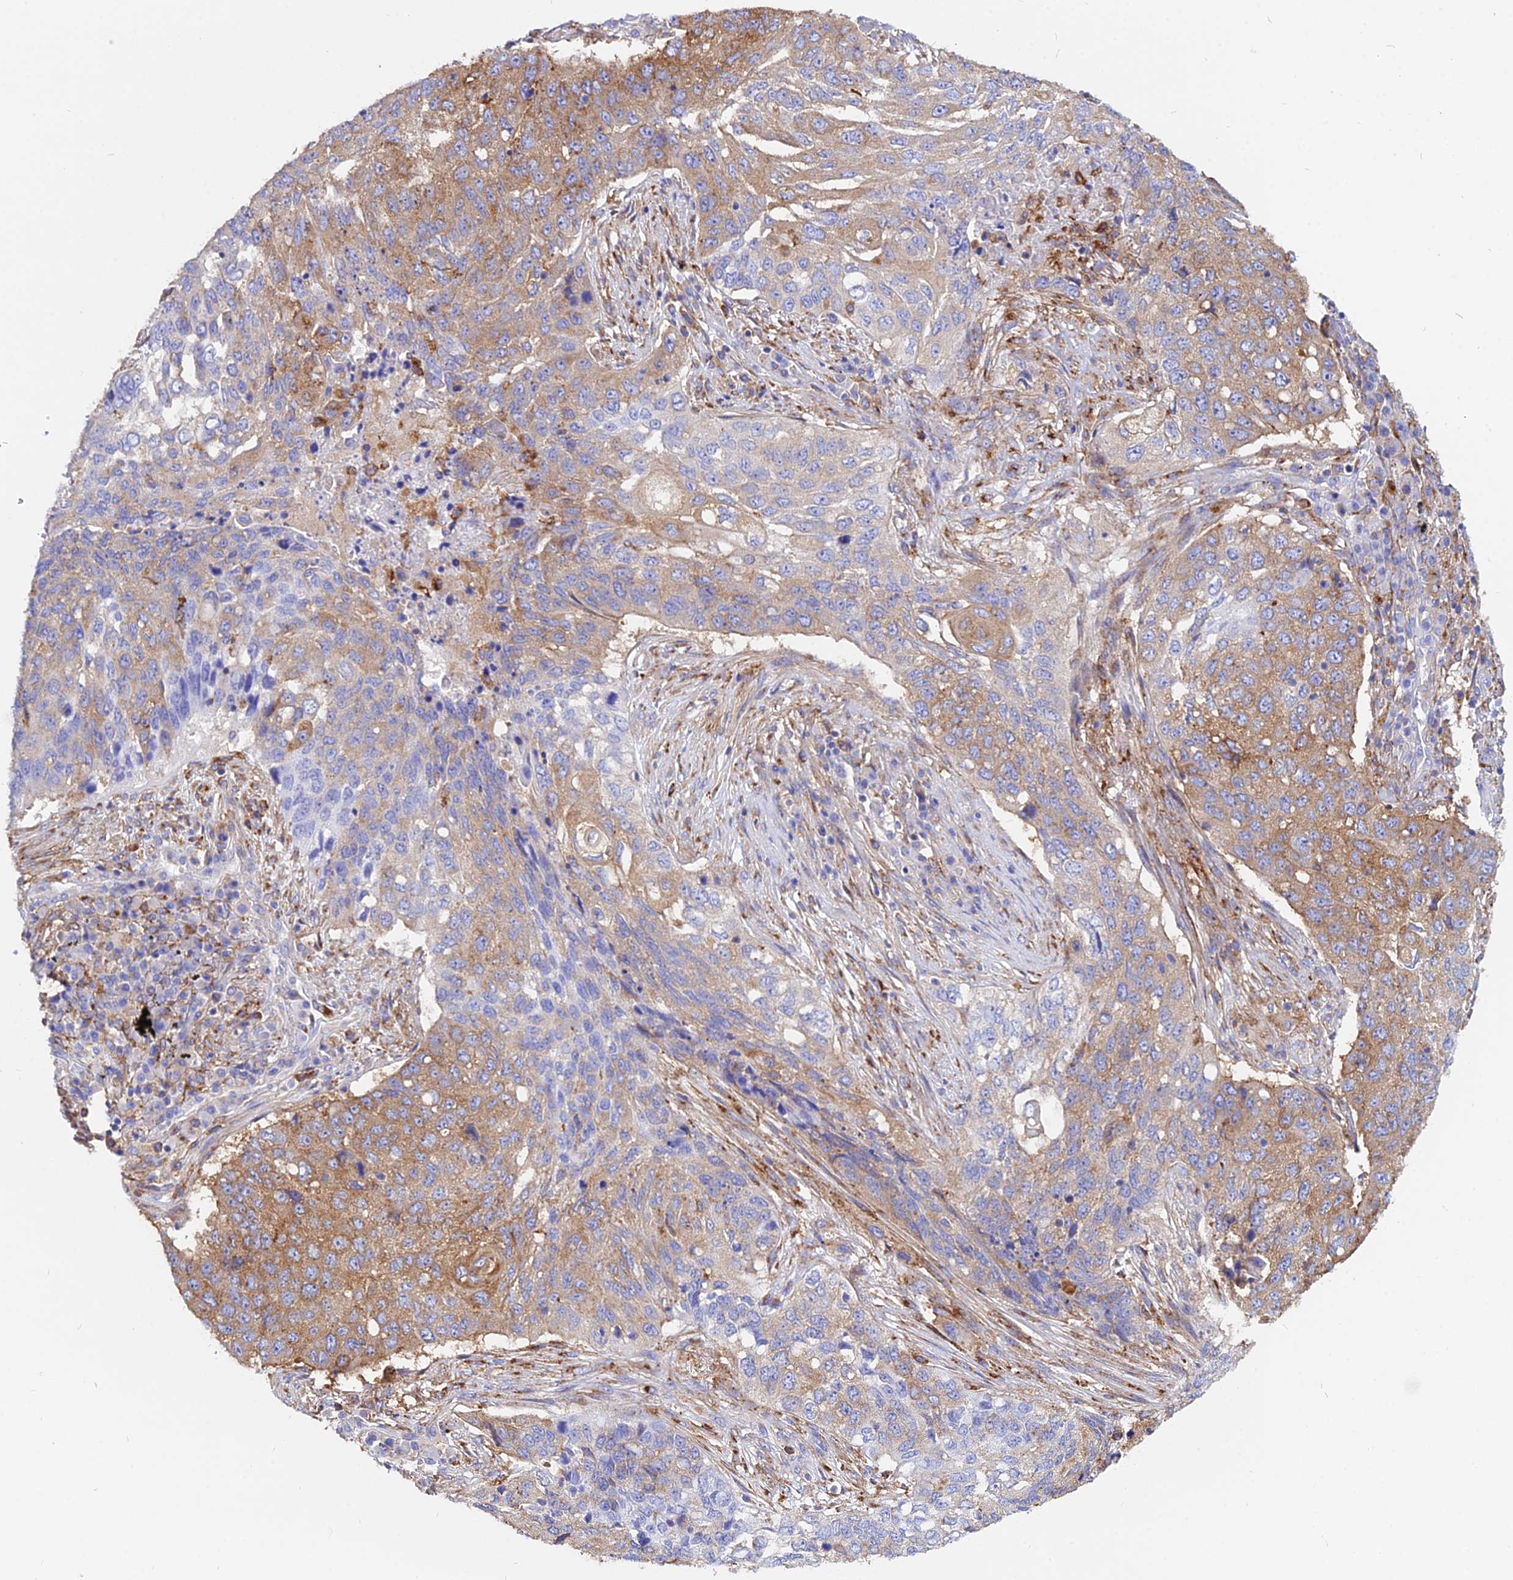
{"staining": {"intensity": "moderate", "quantity": "25%-75%", "location": "cytoplasmic/membranous"}, "tissue": "lung cancer", "cell_type": "Tumor cells", "image_type": "cancer", "snomed": [{"axis": "morphology", "description": "Squamous cell carcinoma, NOS"}, {"axis": "topography", "description": "Lung"}], "caption": "The micrograph exhibits staining of lung cancer, revealing moderate cytoplasmic/membranous protein staining (brown color) within tumor cells. (DAB (3,3'-diaminobenzidine) = brown stain, brightfield microscopy at high magnification).", "gene": "AGTRAP", "patient": {"sex": "female", "age": 63}}